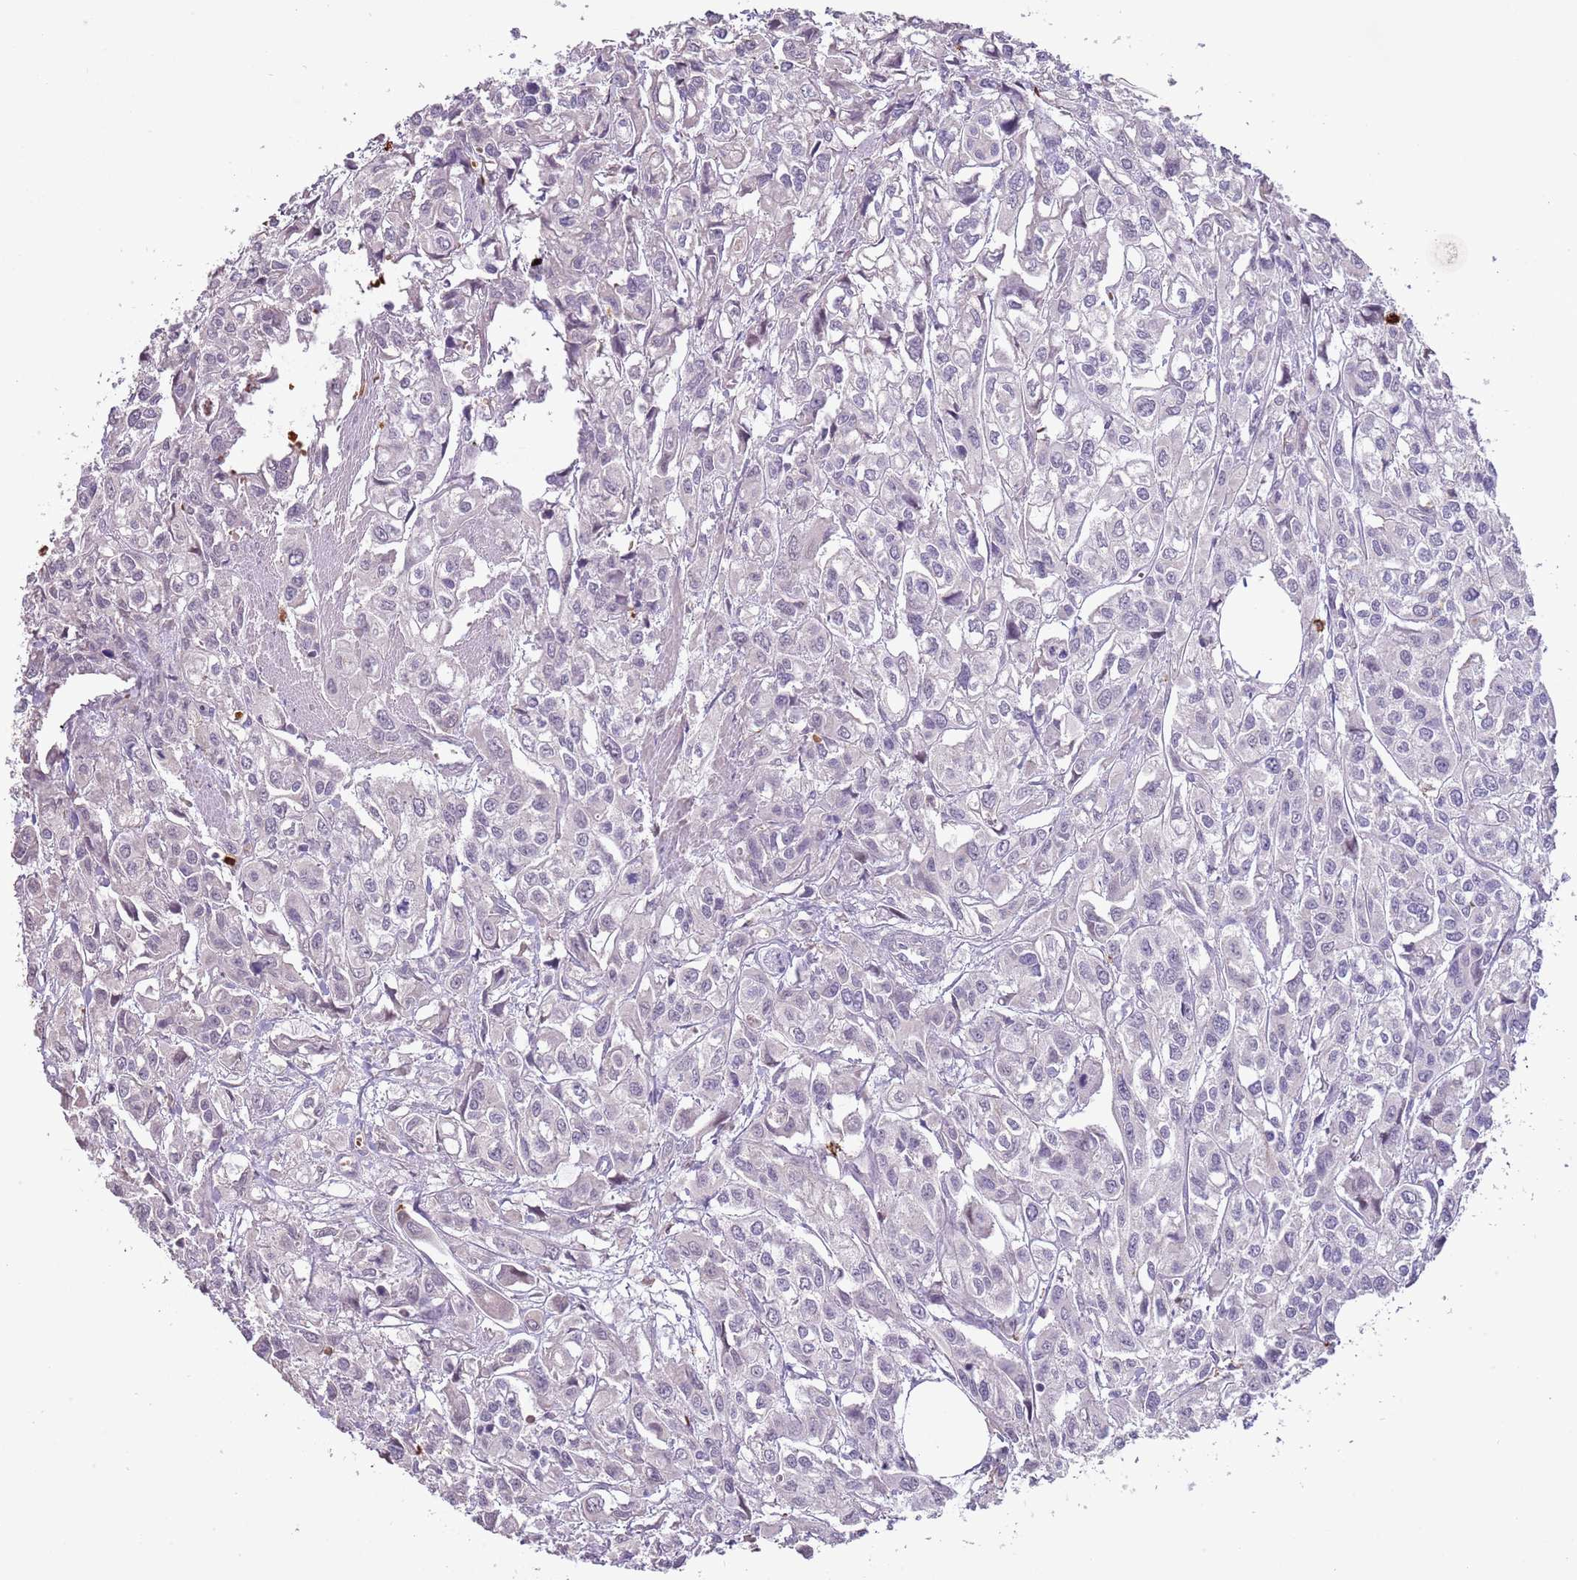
{"staining": {"intensity": "negative", "quantity": "none", "location": "none"}, "tissue": "urothelial cancer", "cell_type": "Tumor cells", "image_type": "cancer", "snomed": [{"axis": "morphology", "description": "Urothelial carcinoma, High grade"}, {"axis": "topography", "description": "Urinary bladder"}], "caption": "Human urothelial cancer stained for a protein using immunohistochemistry displays no expression in tumor cells.", "gene": "P2RY13", "patient": {"sex": "male", "age": 67}}